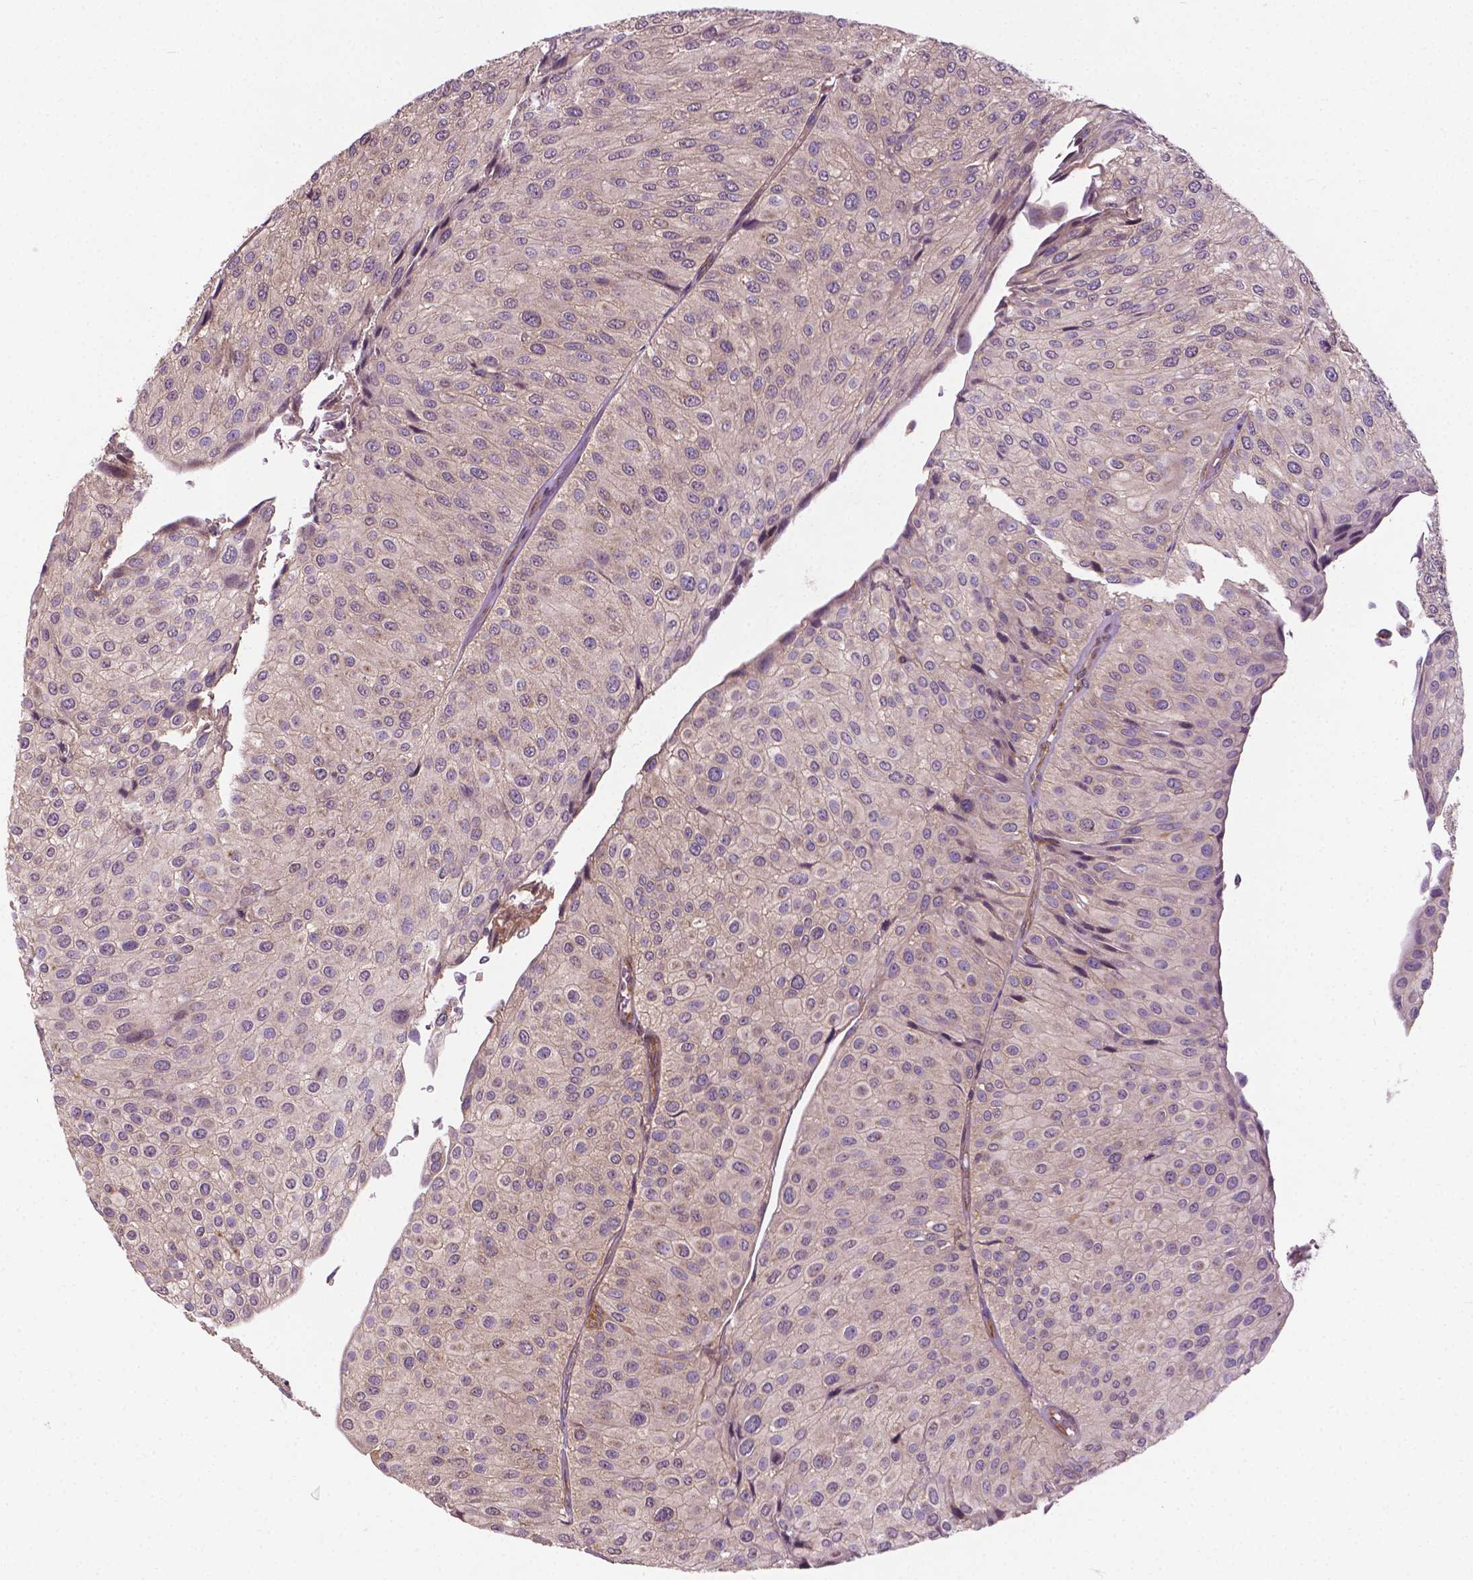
{"staining": {"intensity": "negative", "quantity": "none", "location": "none"}, "tissue": "urothelial cancer", "cell_type": "Tumor cells", "image_type": "cancer", "snomed": [{"axis": "morphology", "description": "Urothelial carcinoma, NOS"}, {"axis": "topography", "description": "Urinary bladder"}], "caption": "A high-resolution image shows immunohistochemistry (IHC) staining of urothelial cancer, which reveals no significant positivity in tumor cells.", "gene": "MZT1", "patient": {"sex": "male", "age": 67}}